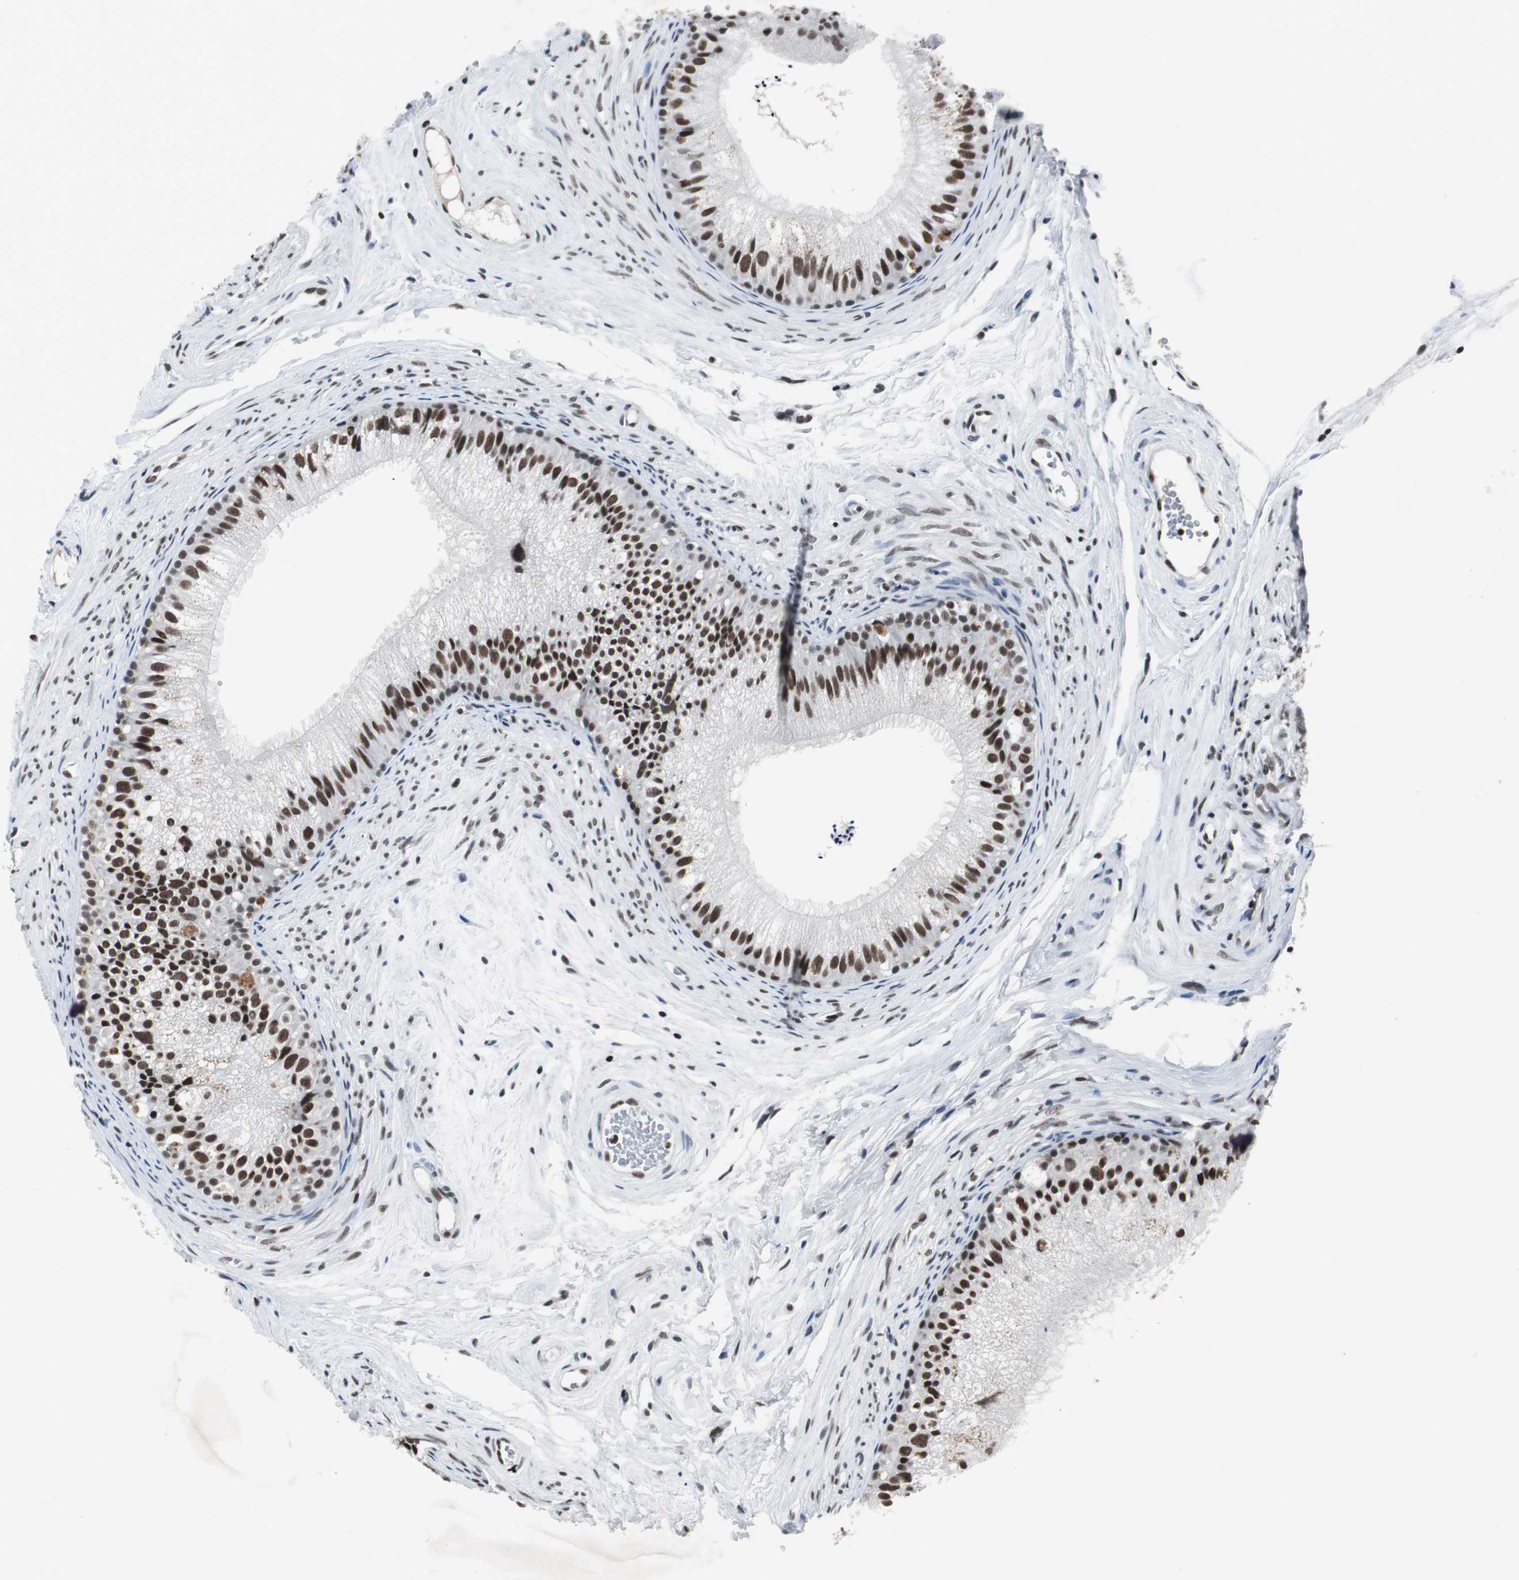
{"staining": {"intensity": "strong", "quantity": ">75%", "location": "nuclear"}, "tissue": "epididymis", "cell_type": "Glandular cells", "image_type": "normal", "snomed": [{"axis": "morphology", "description": "Normal tissue, NOS"}, {"axis": "topography", "description": "Epididymis"}], "caption": "Epididymis stained with immunohistochemistry (IHC) shows strong nuclear staining in approximately >75% of glandular cells.", "gene": "RAD9A", "patient": {"sex": "male", "age": 56}}